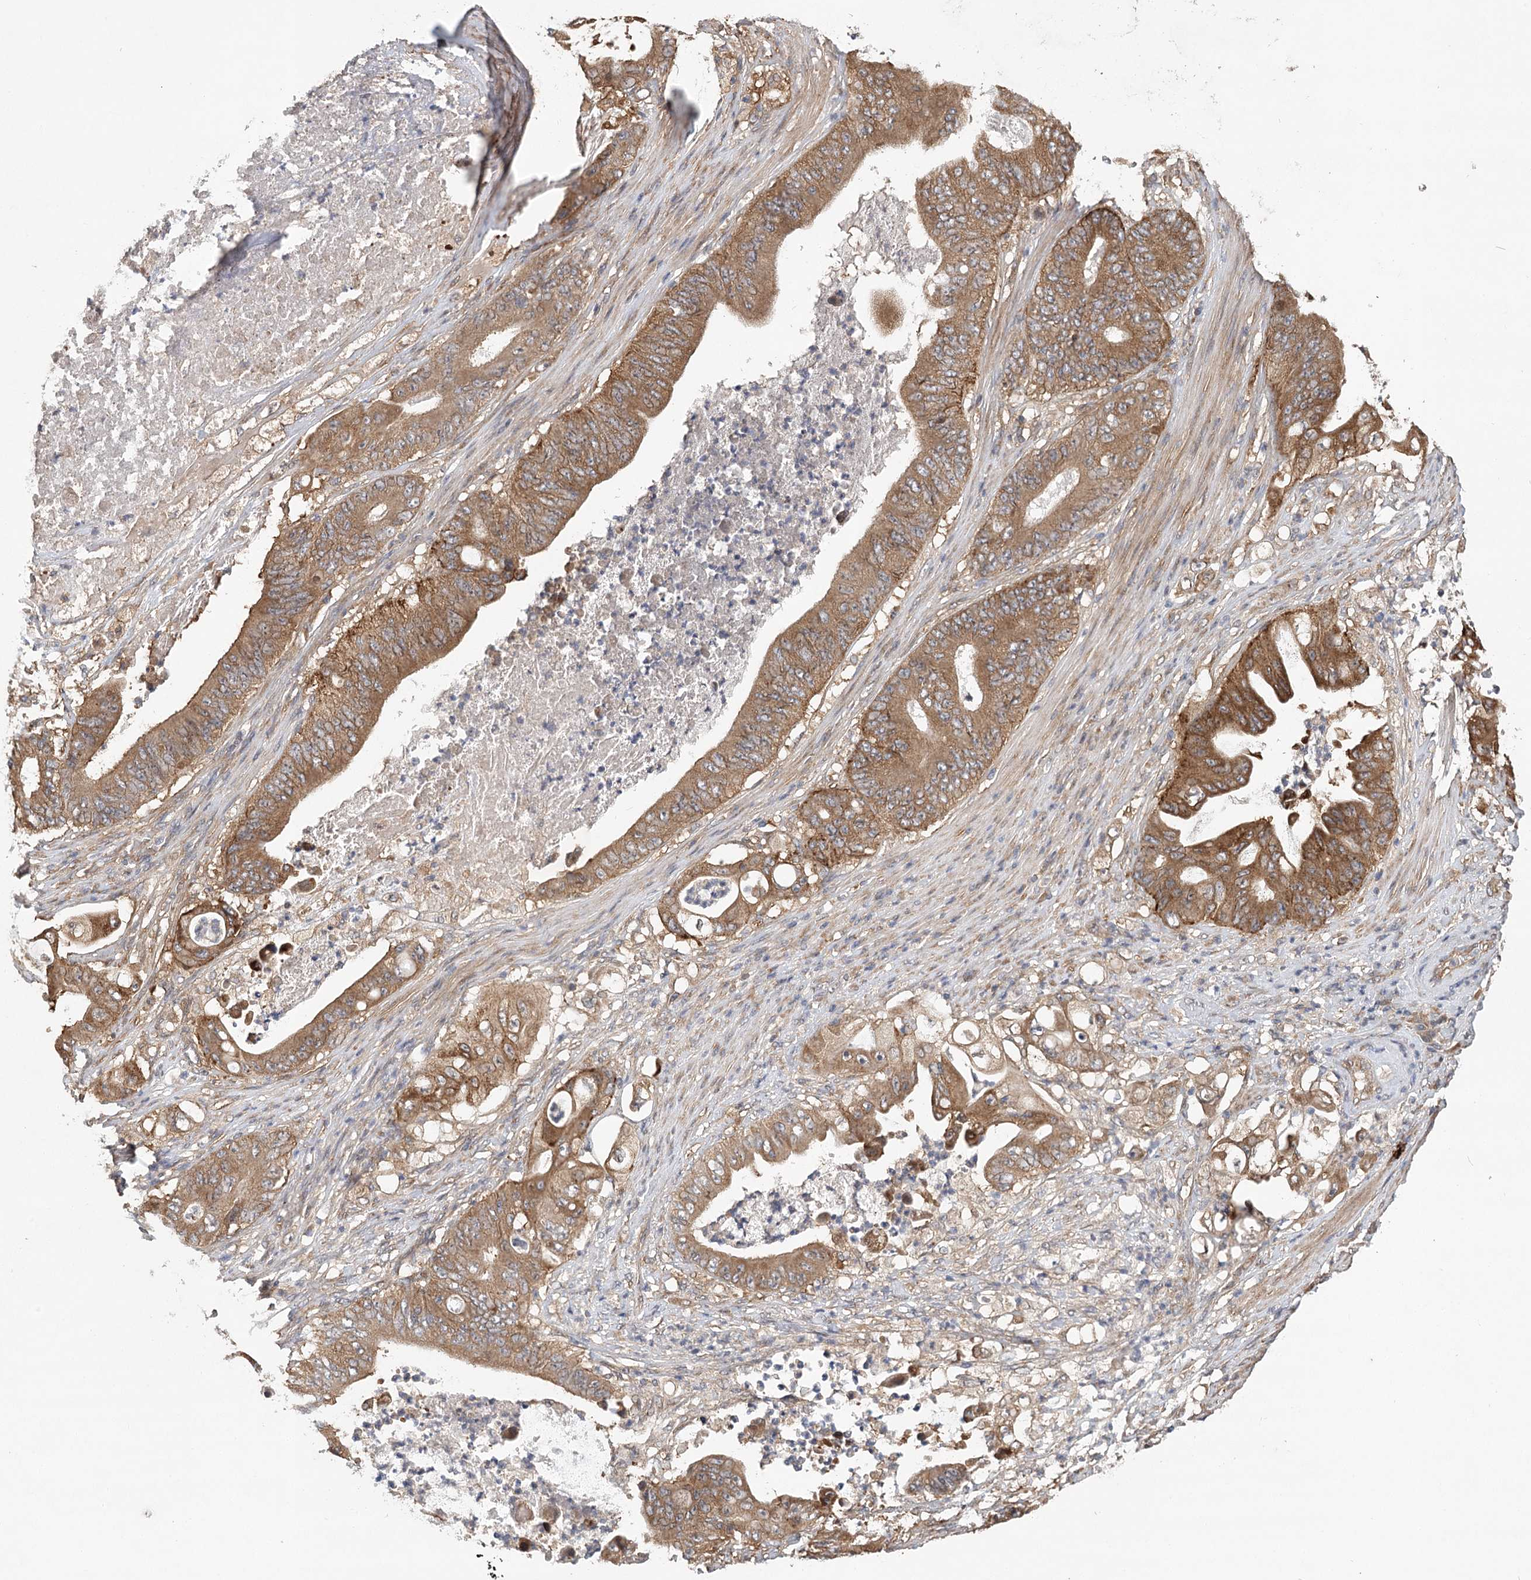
{"staining": {"intensity": "moderate", "quantity": ">75%", "location": "cytoplasmic/membranous"}, "tissue": "stomach cancer", "cell_type": "Tumor cells", "image_type": "cancer", "snomed": [{"axis": "morphology", "description": "Adenocarcinoma, NOS"}, {"axis": "topography", "description": "Stomach"}], "caption": "This is an image of immunohistochemistry staining of stomach cancer, which shows moderate positivity in the cytoplasmic/membranous of tumor cells.", "gene": "LSS", "patient": {"sex": "female", "age": 73}}